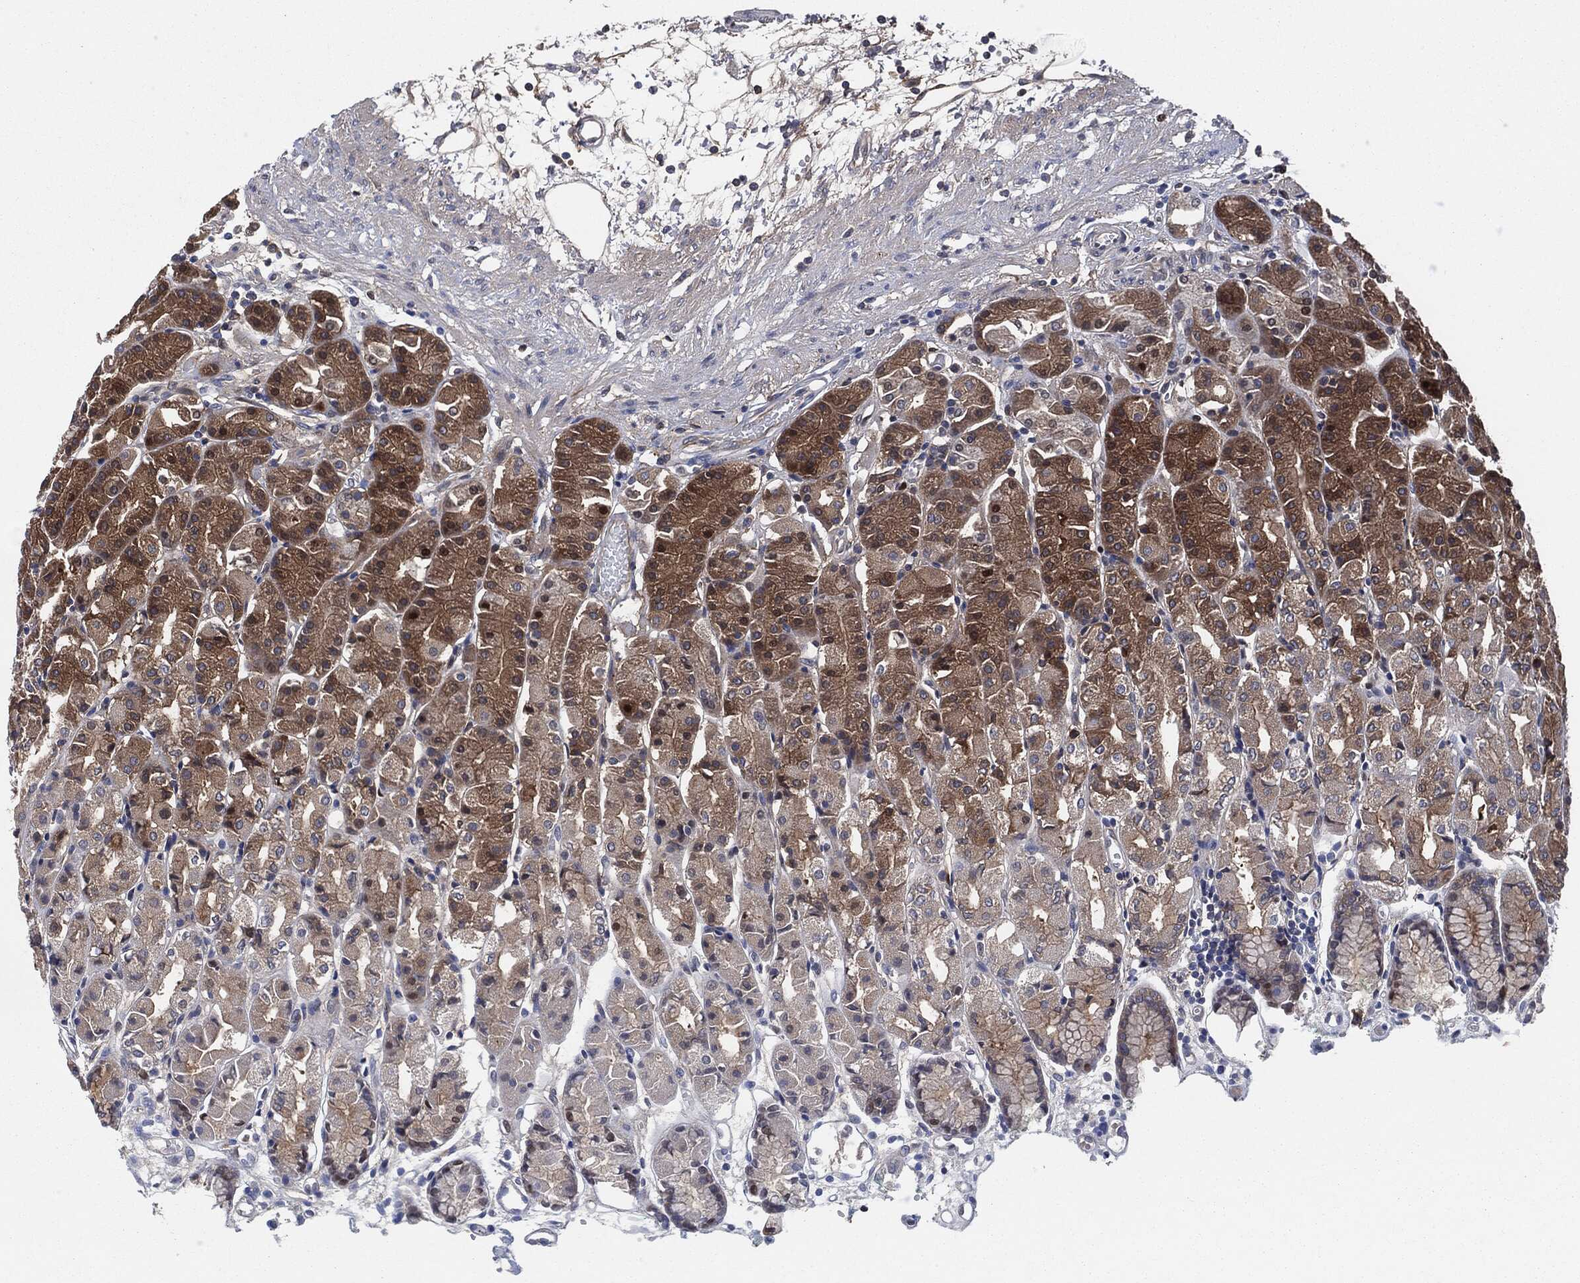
{"staining": {"intensity": "strong", "quantity": ">75%", "location": "cytoplasmic/membranous"}, "tissue": "stomach", "cell_type": "Glandular cells", "image_type": "normal", "snomed": [{"axis": "morphology", "description": "Normal tissue, NOS"}, {"axis": "morphology", "description": "Adenocarcinoma, NOS"}, {"axis": "topography", "description": "Stomach"}], "caption": "Protein expression analysis of benign human stomach reveals strong cytoplasmic/membranous positivity in about >75% of glandular cells. The staining is performed using DAB (3,3'-diaminobenzidine) brown chromogen to label protein expression. The nuclei are counter-stained blue using hematoxylin.", "gene": "XPNPEP1", "patient": {"sex": "female", "age": 81}}